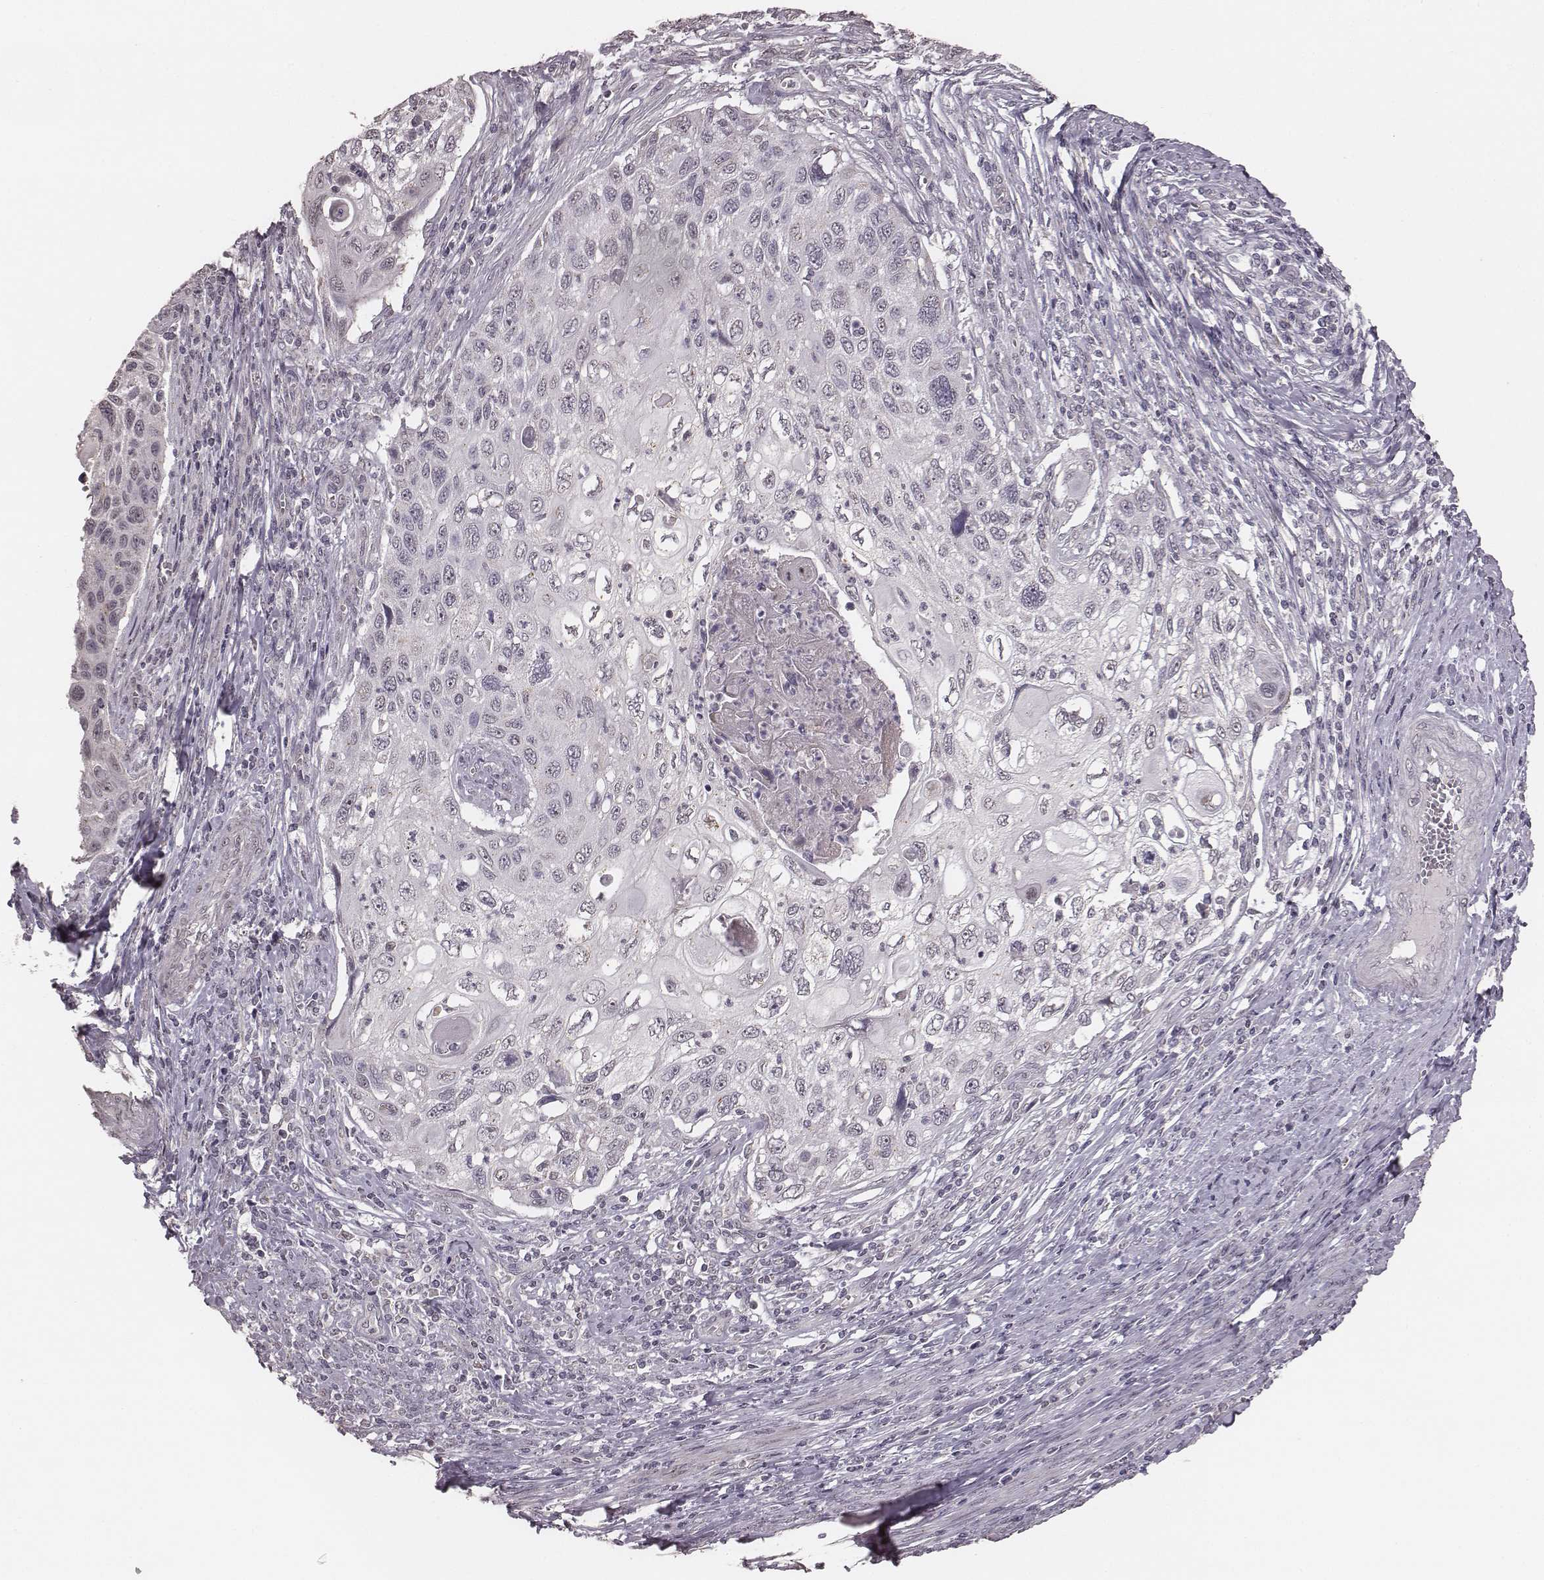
{"staining": {"intensity": "negative", "quantity": "none", "location": "none"}, "tissue": "cervical cancer", "cell_type": "Tumor cells", "image_type": "cancer", "snomed": [{"axis": "morphology", "description": "Squamous cell carcinoma, NOS"}, {"axis": "topography", "description": "Cervix"}], "caption": "This is an immunohistochemistry (IHC) photomicrograph of human cervical cancer. There is no positivity in tumor cells.", "gene": "SLC7A4", "patient": {"sex": "female", "age": 70}}